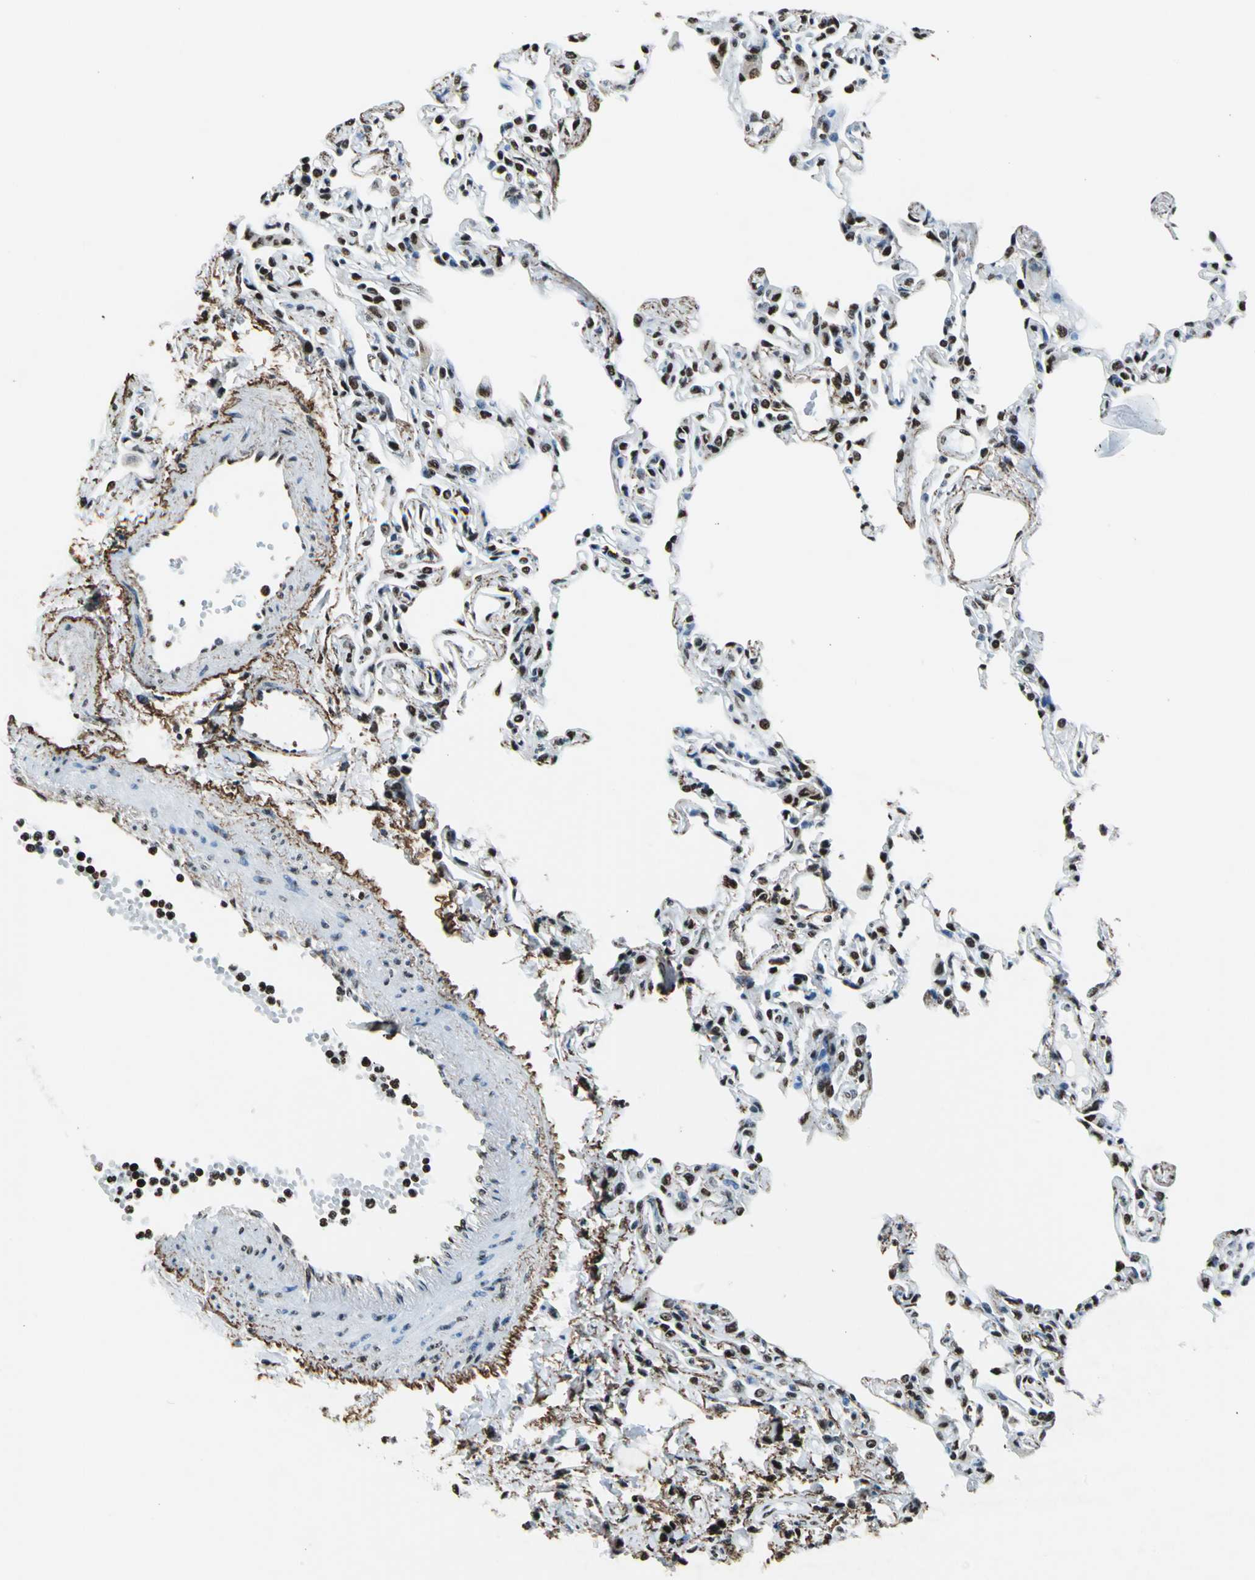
{"staining": {"intensity": "strong", "quantity": ">75%", "location": "nuclear"}, "tissue": "lung", "cell_type": "Alveolar cells", "image_type": "normal", "snomed": [{"axis": "morphology", "description": "Normal tissue, NOS"}, {"axis": "topography", "description": "Lung"}], "caption": "Immunohistochemical staining of unremarkable human lung reveals strong nuclear protein expression in about >75% of alveolar cells.", "gene": "APEX1", "patient": {"sex": "female", "age": 49}}